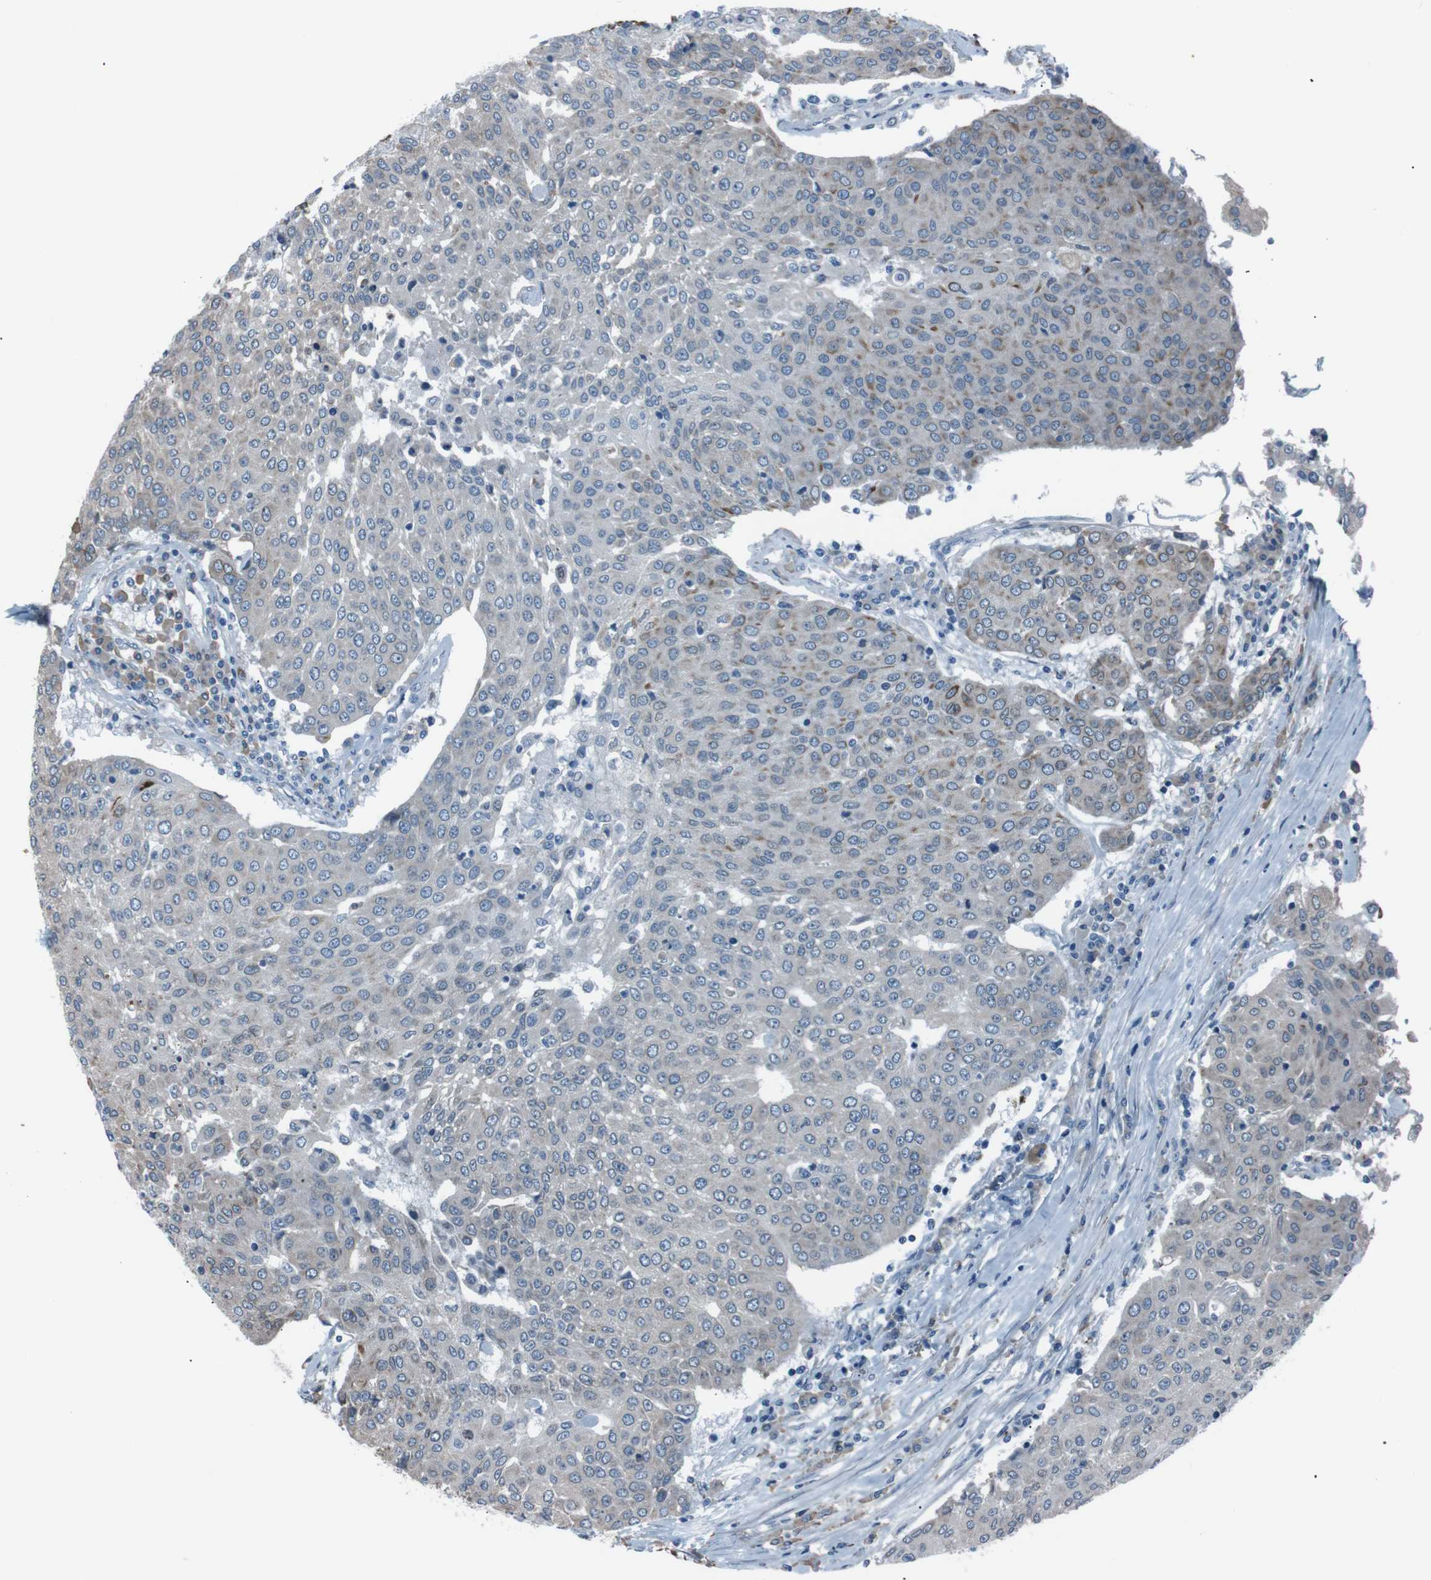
{"staining": {"intensity": "moderate", "quantity": "<25%", "location": "cytoplasmic/membranous"}, "tissue": "urothelial cancer", "cell_type": "Tumor cells", "image_type": "cancer", "snomed": [{"axis": "morphology", "description": "Urothelial carcinoma, High grade"}, {"axis": "topography", "description": "Urinary bladder"}], "caption": "A brown stain highlights moderate cytoplasmic/membranous expression of a protein in human urothelial cancer tumor cells.", "gene": "SIGMAR1", "patient": {"sex": "female", "age": 85}}